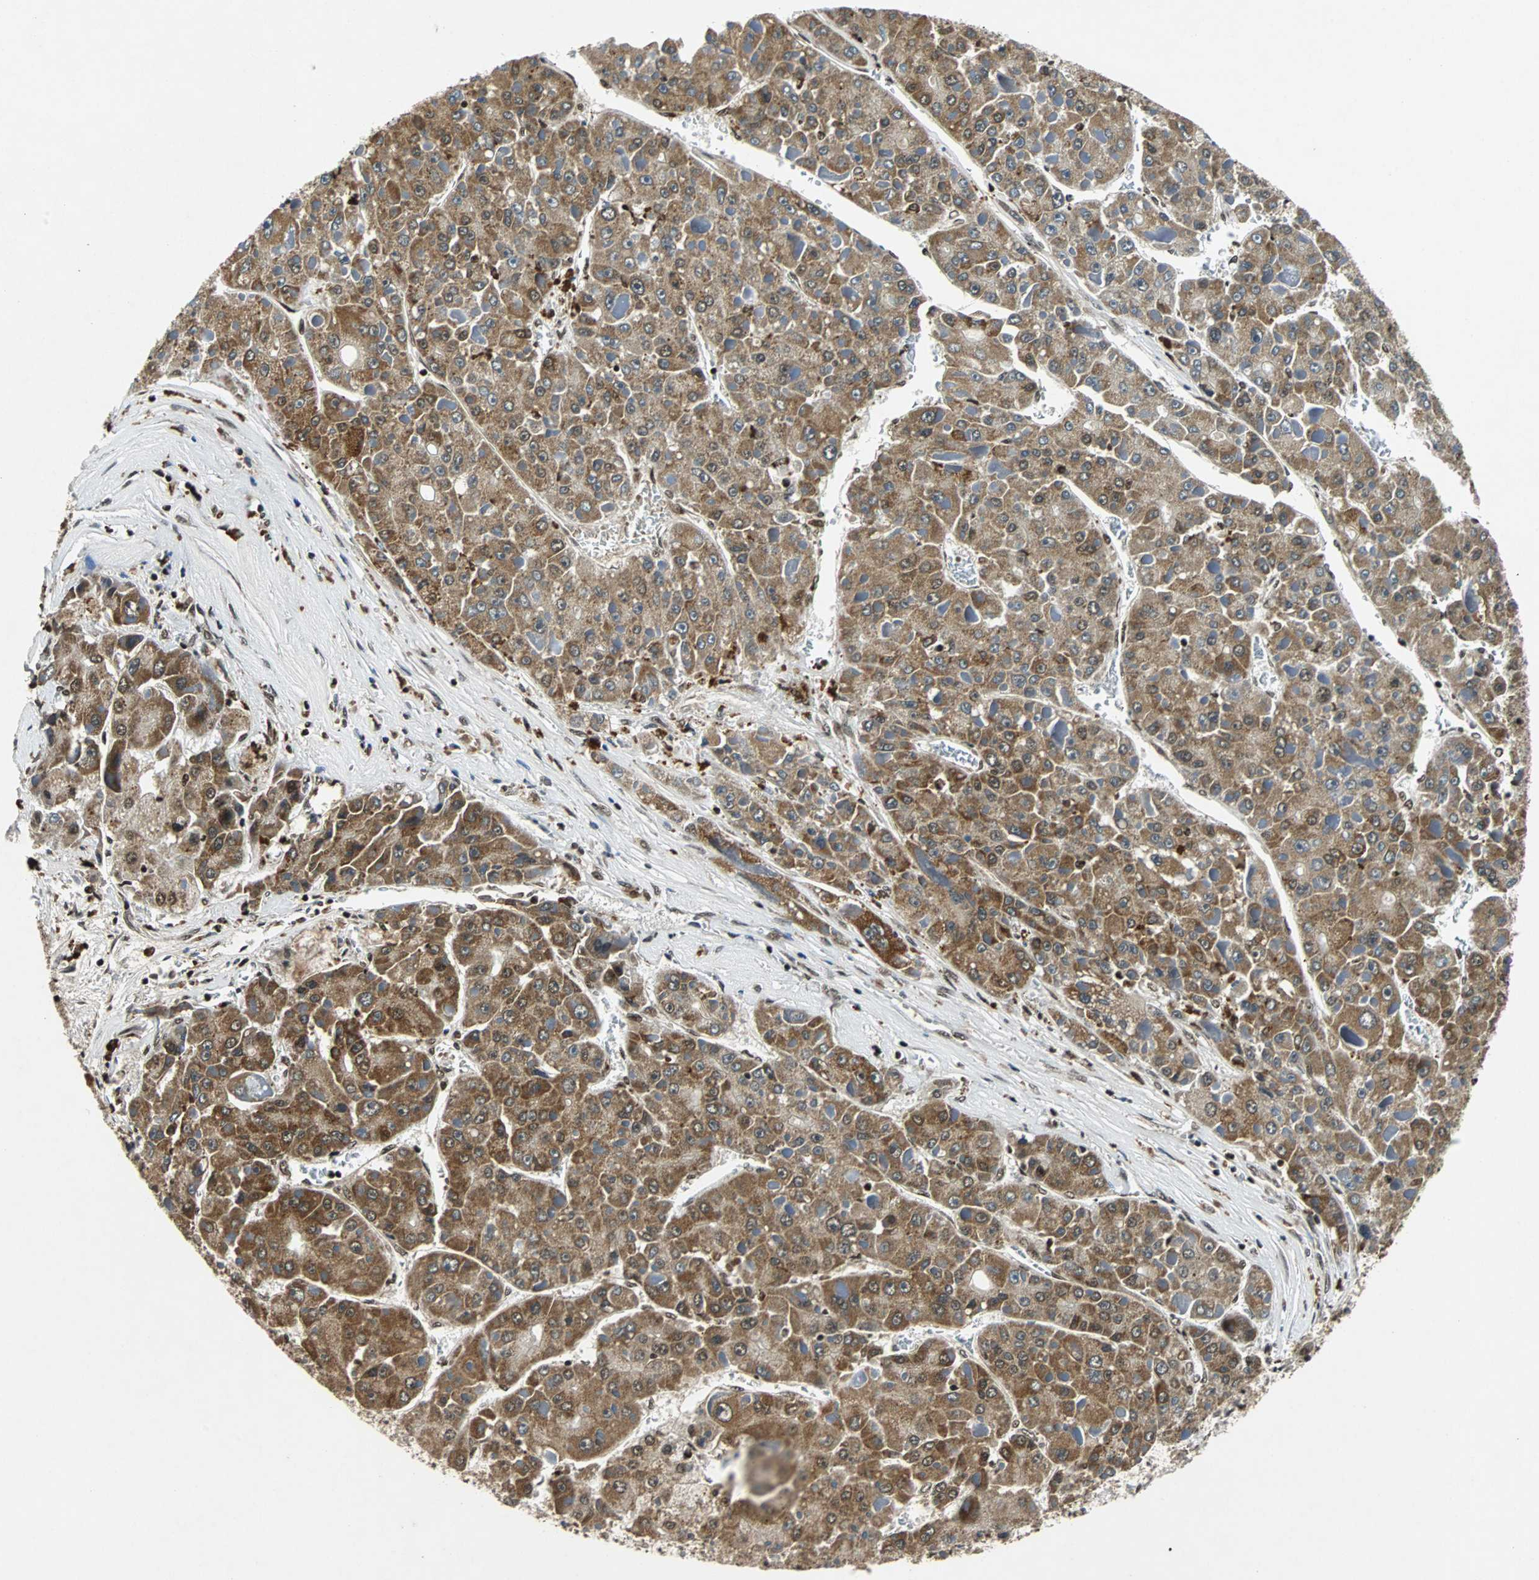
{"staining": {"intensity": "moderate", "quantity": ">75%", "location": "cytoplasmic/membranous"}, "tissue": "liver cancer", "cell_type": "Tumor cells", "image_type": "cancer", "snomed": [{"axis": "morphology", "description": "Carcinoma, Hepatocellular, NOS"}, {"axis": "topography", "description": "Liver"}], "caption": "Brown immunohistochemical staining in liver cancer shows moderate cytoplasmic/membranous expression in approximately >75% of tumor cells.", "gene": "TAF5", "patient": {"sex": "female", "age": 73}}